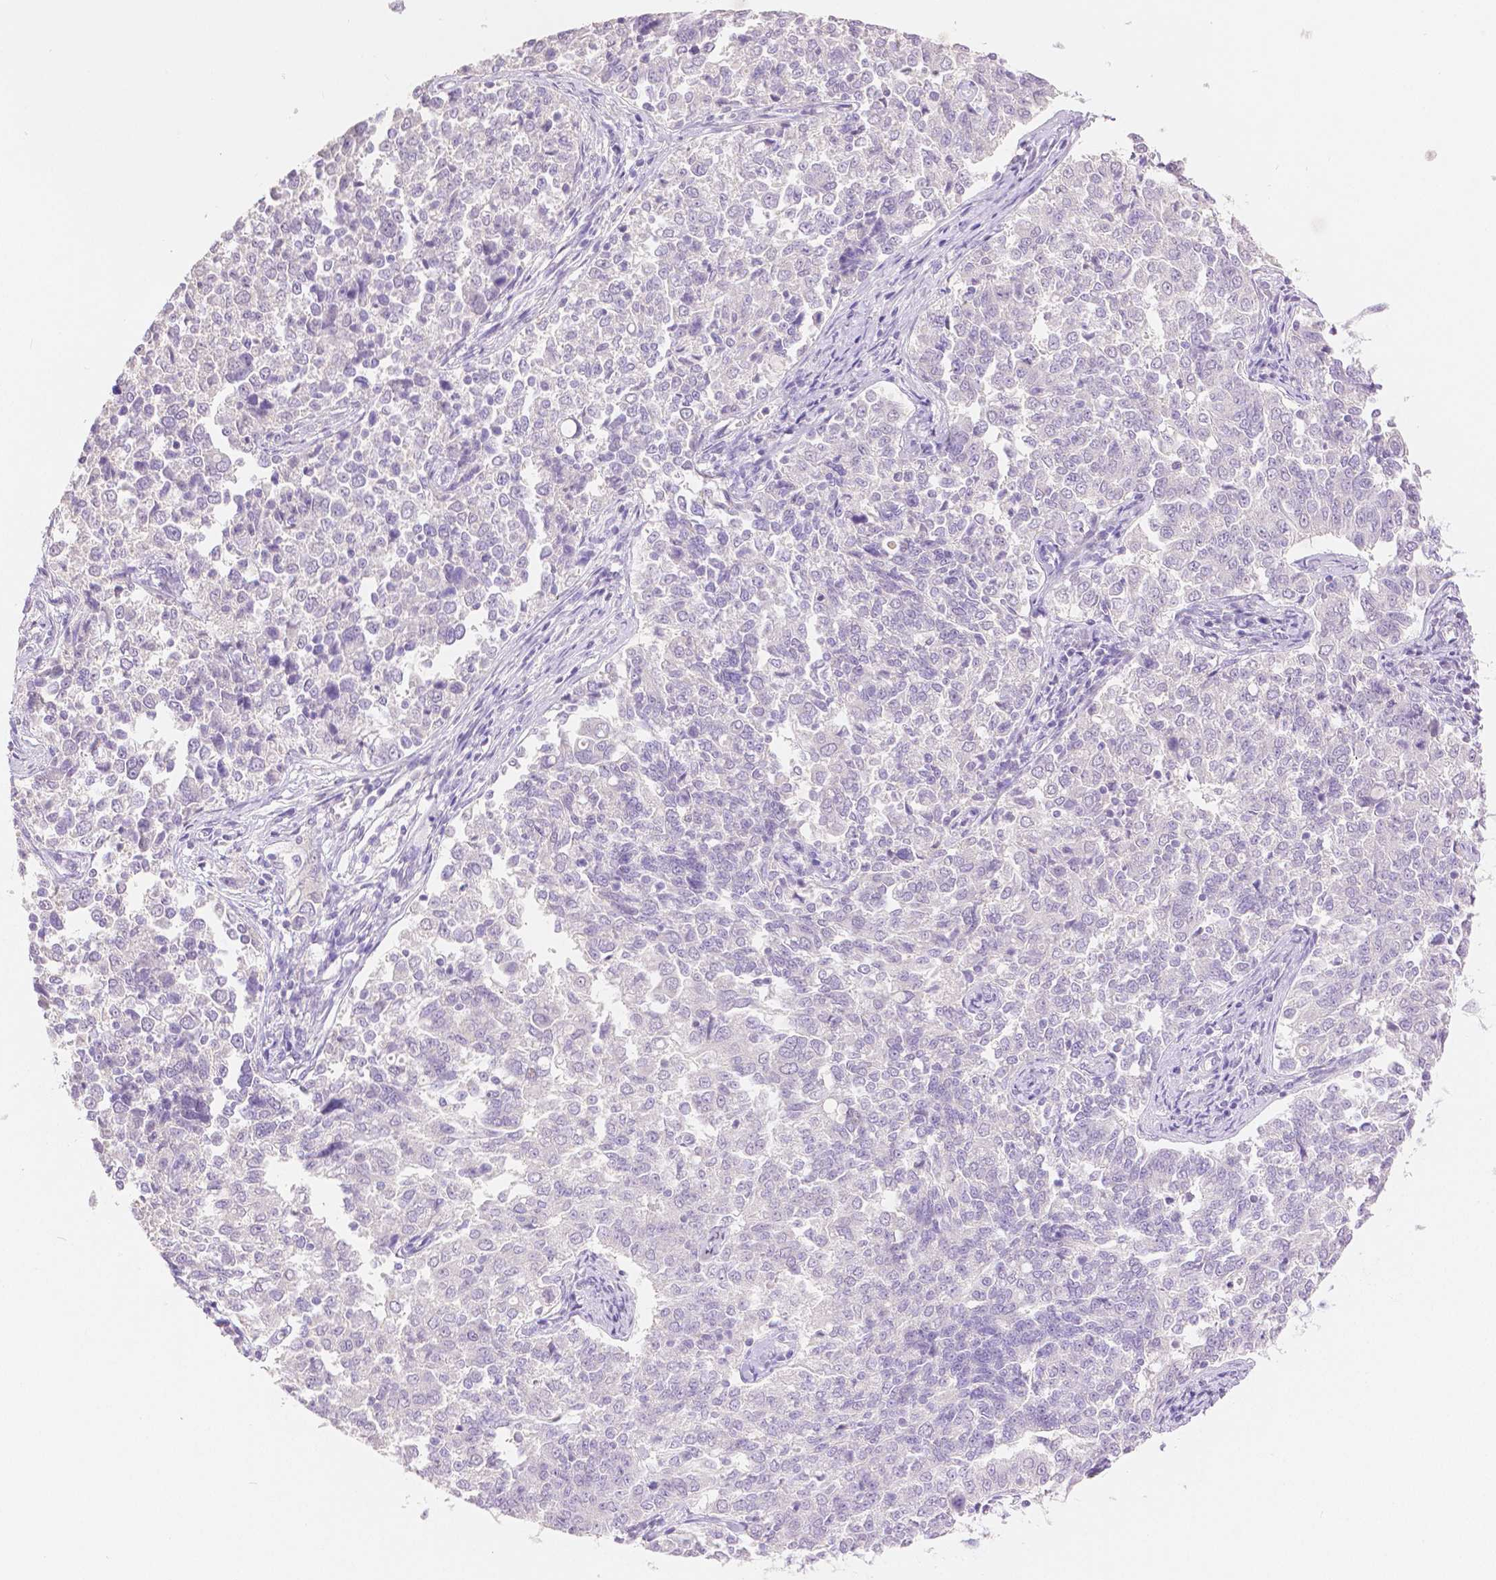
{"staining": {"intensity": "negative", "quantity": "none", "location": "none"}, "tissue": "endometrial cancer", "cell_type": "Tumor cells", "image_type": "cancer", "snomed": [{"axis": "morphology", "description": "Adenocarcinoma, NOS"}, {"axis": "topography", "description": "Endometrium"}], "caption": "Immunohistochemistry micrograph of neoplastic tissue: endometrial cancer (adenocarcinoma) stained with DAB shows no significant protein expression in tumor cells. (DAB (3,3'-diaminobenzidine) immunohistochemistry (IHC), high magnification).", "gene": "HNF1B", "patient": {"sex": "female", "age": 43}}